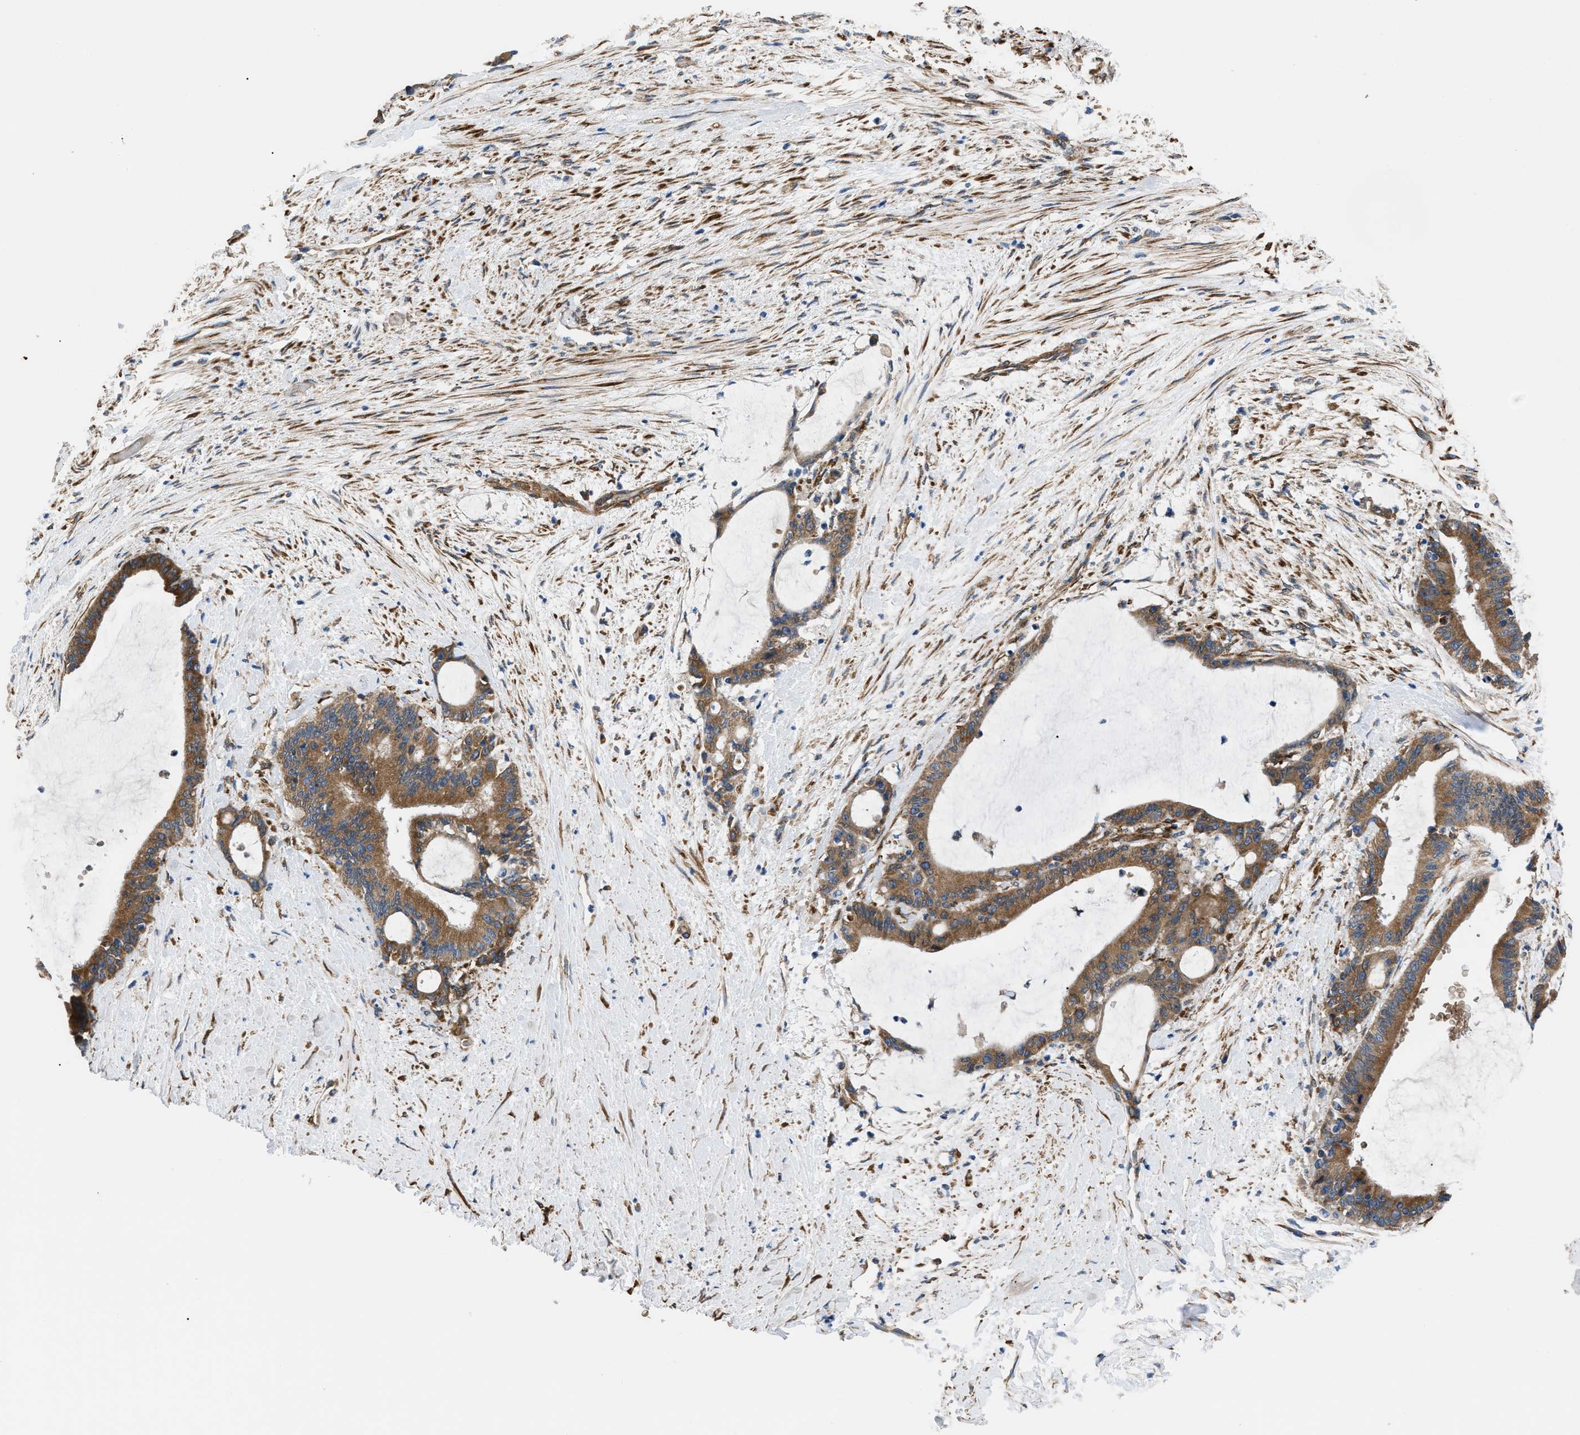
{"staining": {"intensity": "moderate", "quantity": ">75%", "location": "cytoplasmic/membranous"}, "tissue": "liver cancer", "cell_type": "Tumor cells", "image_type": "cancer", "snomed": [{"axis": "morphology", "description": "Cholangiocarcinoma"}, {"axis": "topography", "description": "Liver"}], "caption": "Immunohistochemical staining of cholangiocarcinoma (liver) exhibits medium levels of moderate cytoplasmic/membranous expression in about >75% of tumor cells.", "gene": "MYO10", "patient": {"sex": "female", "age": 73}}